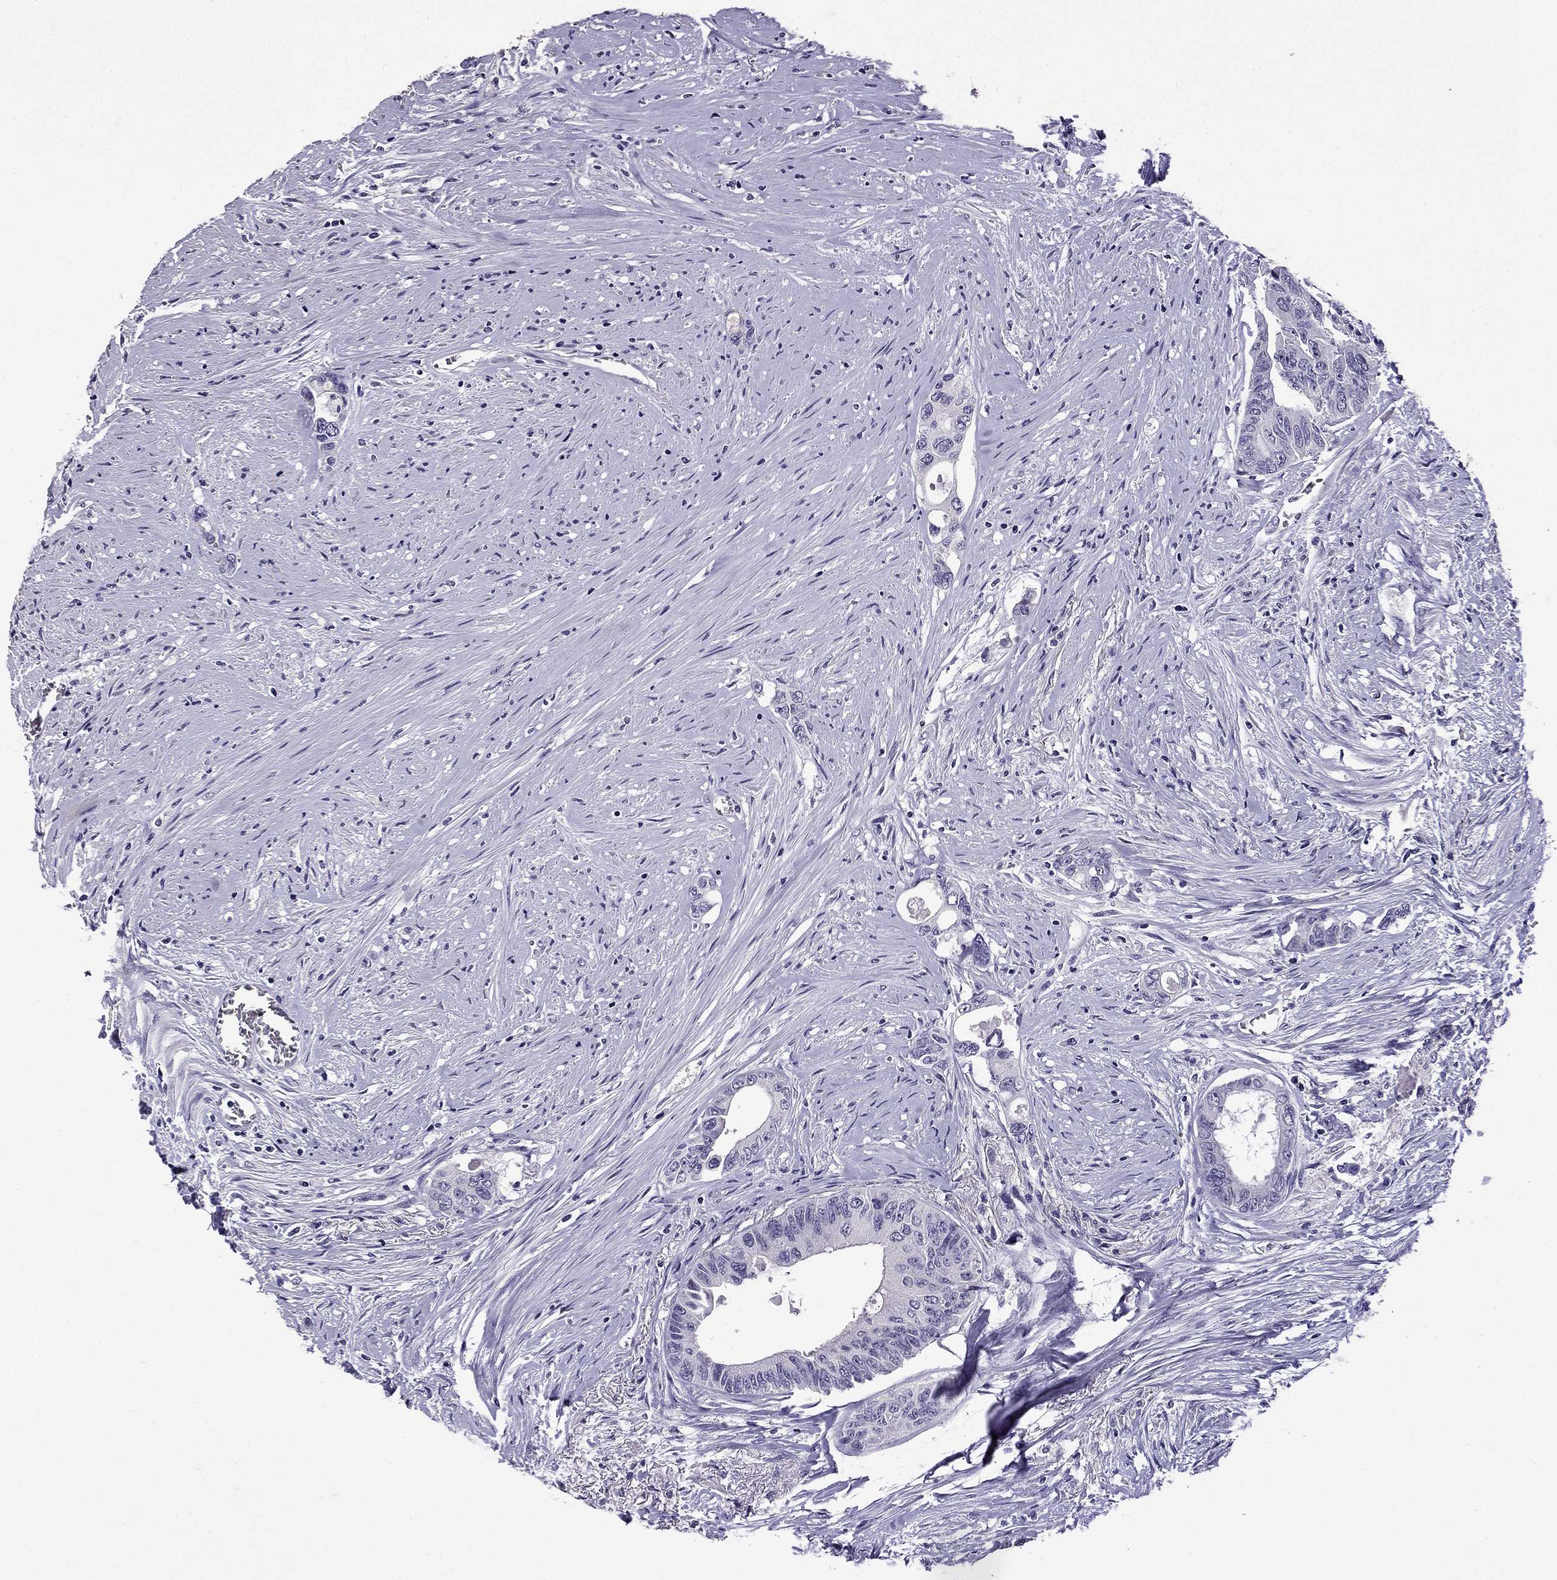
{"staining": {"intensity": "negative", "quantity": "none", "location": "none"}, "tissue": "colorectal cancer", "cell_type": "Tumor cells", "image_type": "cancer", "snomed": [{"axis": "morphology", "description": "Adenocarcinoma, NOS"}, {"axis": "topography", "description": "Rectum"}], "caption": "Tumor cells are negative for brown protein staining in colorectal adenocarcinoma.", "gene": "TTN", "patient": {"sex": "male", "age": 59}}